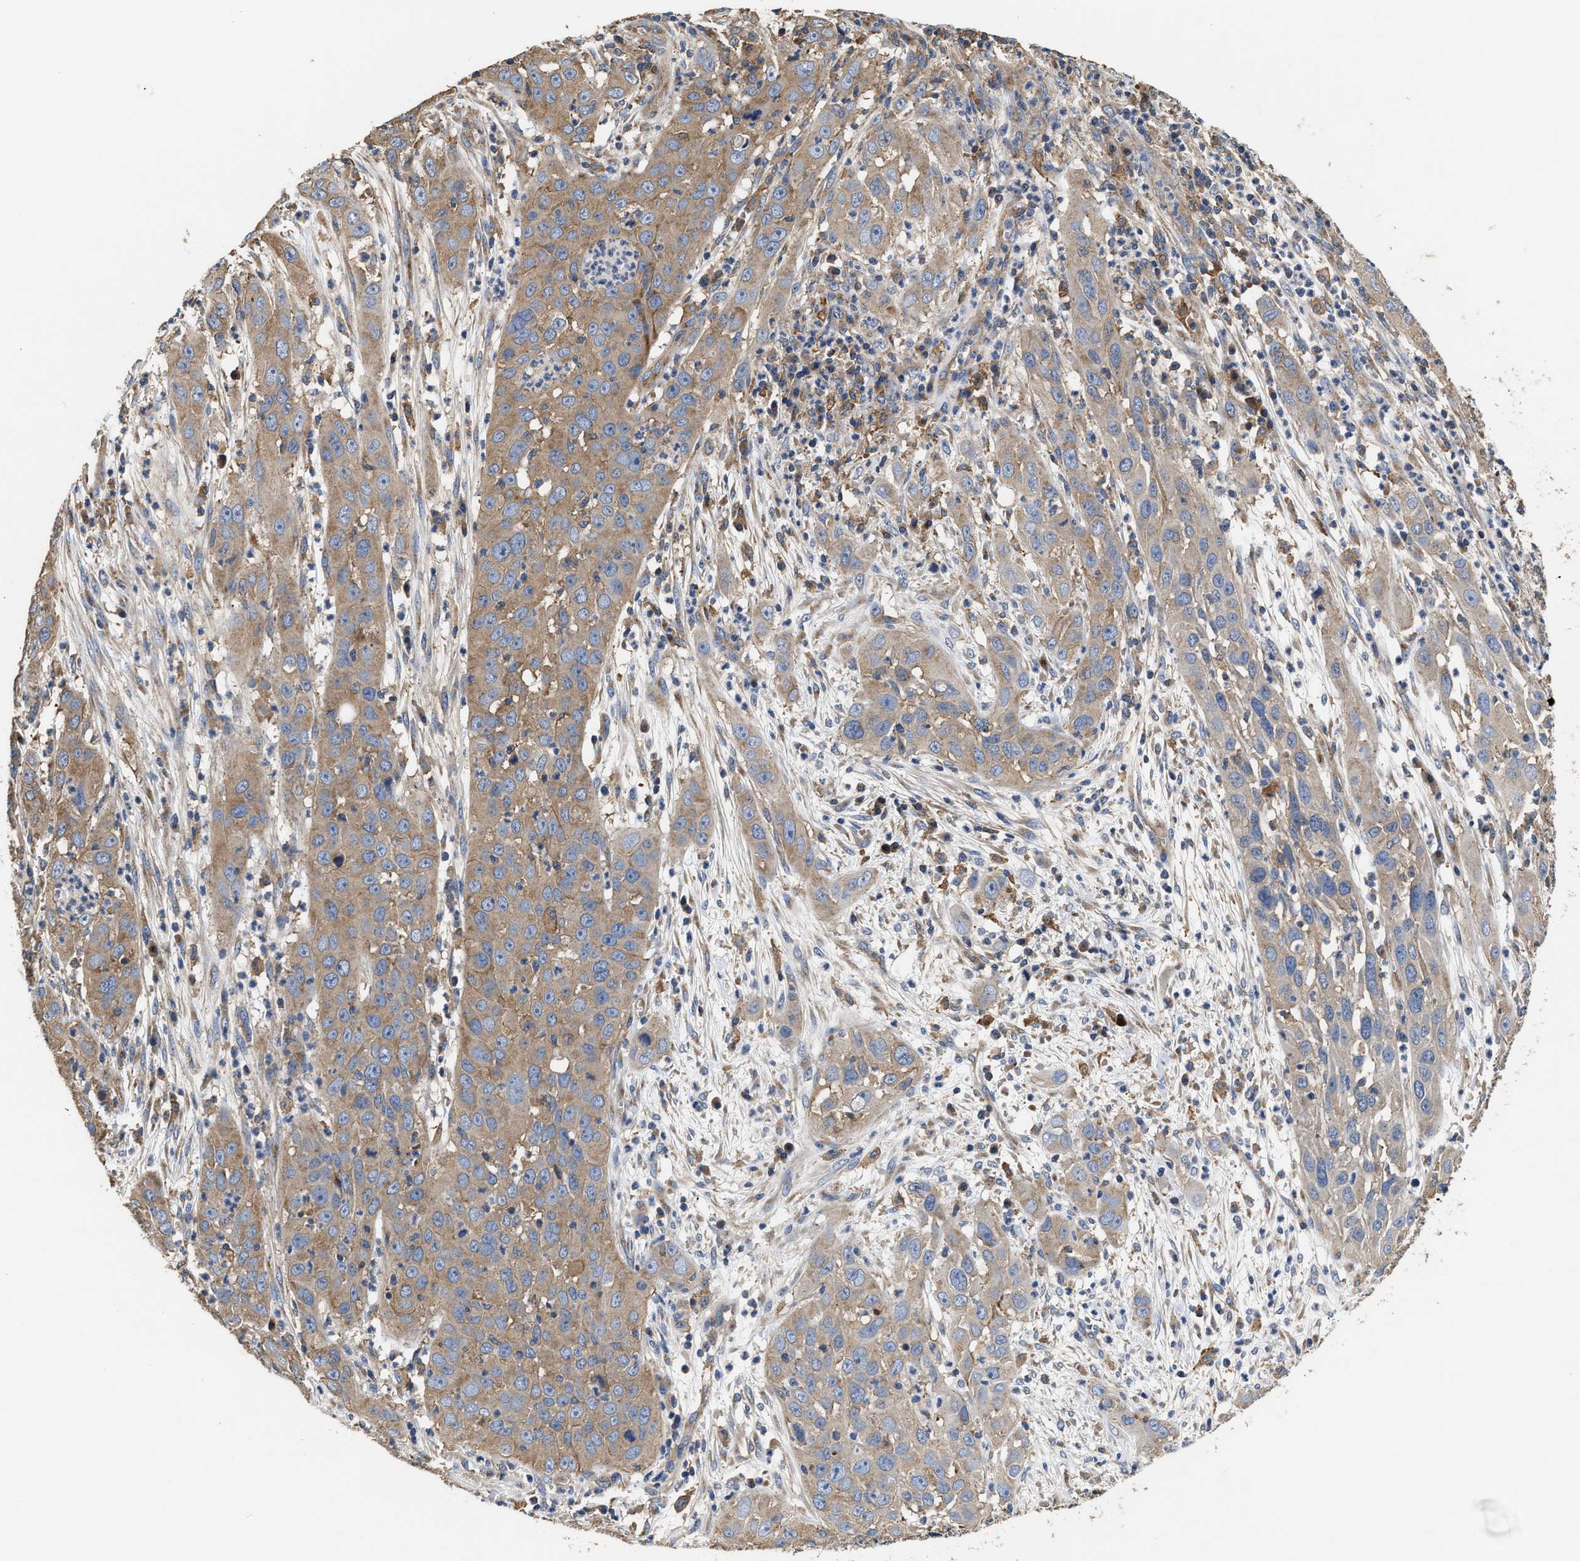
{"staining": {"intensity": "moderate", "quantity": ">75%", "location": "cytoplasmic/membranous"}, "tissue": "cervical cancer", "cell_type": "Tumor cells", "image_type": "cancer", "snomed": [{"axis": "morphology", "description": "Squamous cell carcinoma, NOS"}, {"axis": "topography", "description": "Cervix"}], "caption": "A micrograph of human cervical cancer (squamous cell carcinoma) stained for a protein reveals moderate cytoplasmic/membranous brown staining in tumor cells.", "gene": "KLB", "patient": {"sex": "female", "age": 32}}